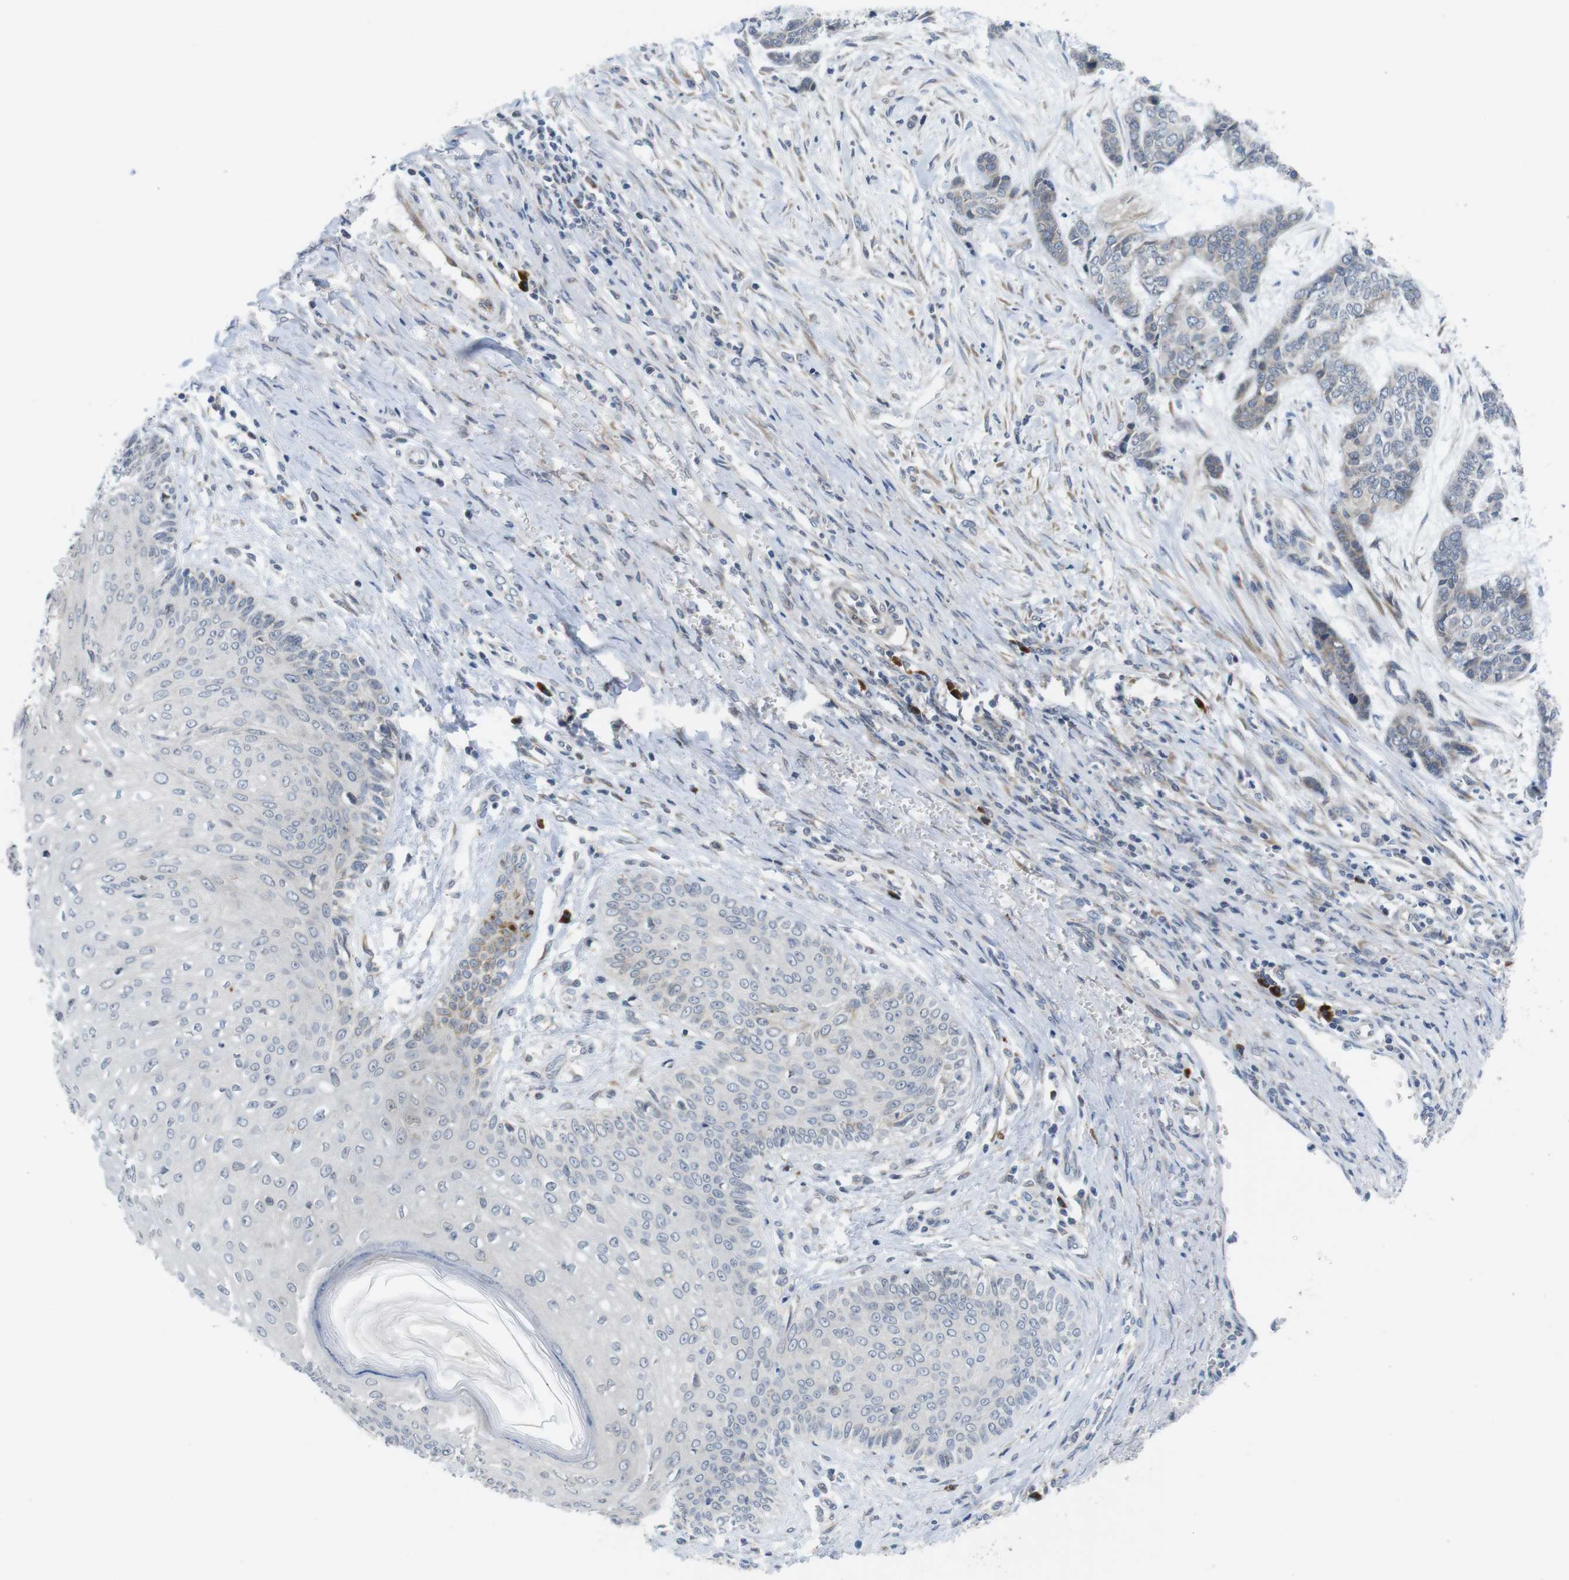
{"staining": {"intensity": "negative", "quantity": "none", "location": "none"}, "tissue": "skin cancer", "cell_type": "Tumor cells", "image_type": "cancer", "snomed": [{"axis": "morphology", "description": "Basal cell carcinoma"}, {"axis": "topography", "description": "Skin"}], "caption": "Immunohistochemistry (IHC) of human basal cell carcinoma (skin) displays no positivity in tumor cells. (DAB immunohistochemistry with hematoxylin counter stain).", "gene": "ERGIC3", "patient": {"sex": "female", "age": 64}}